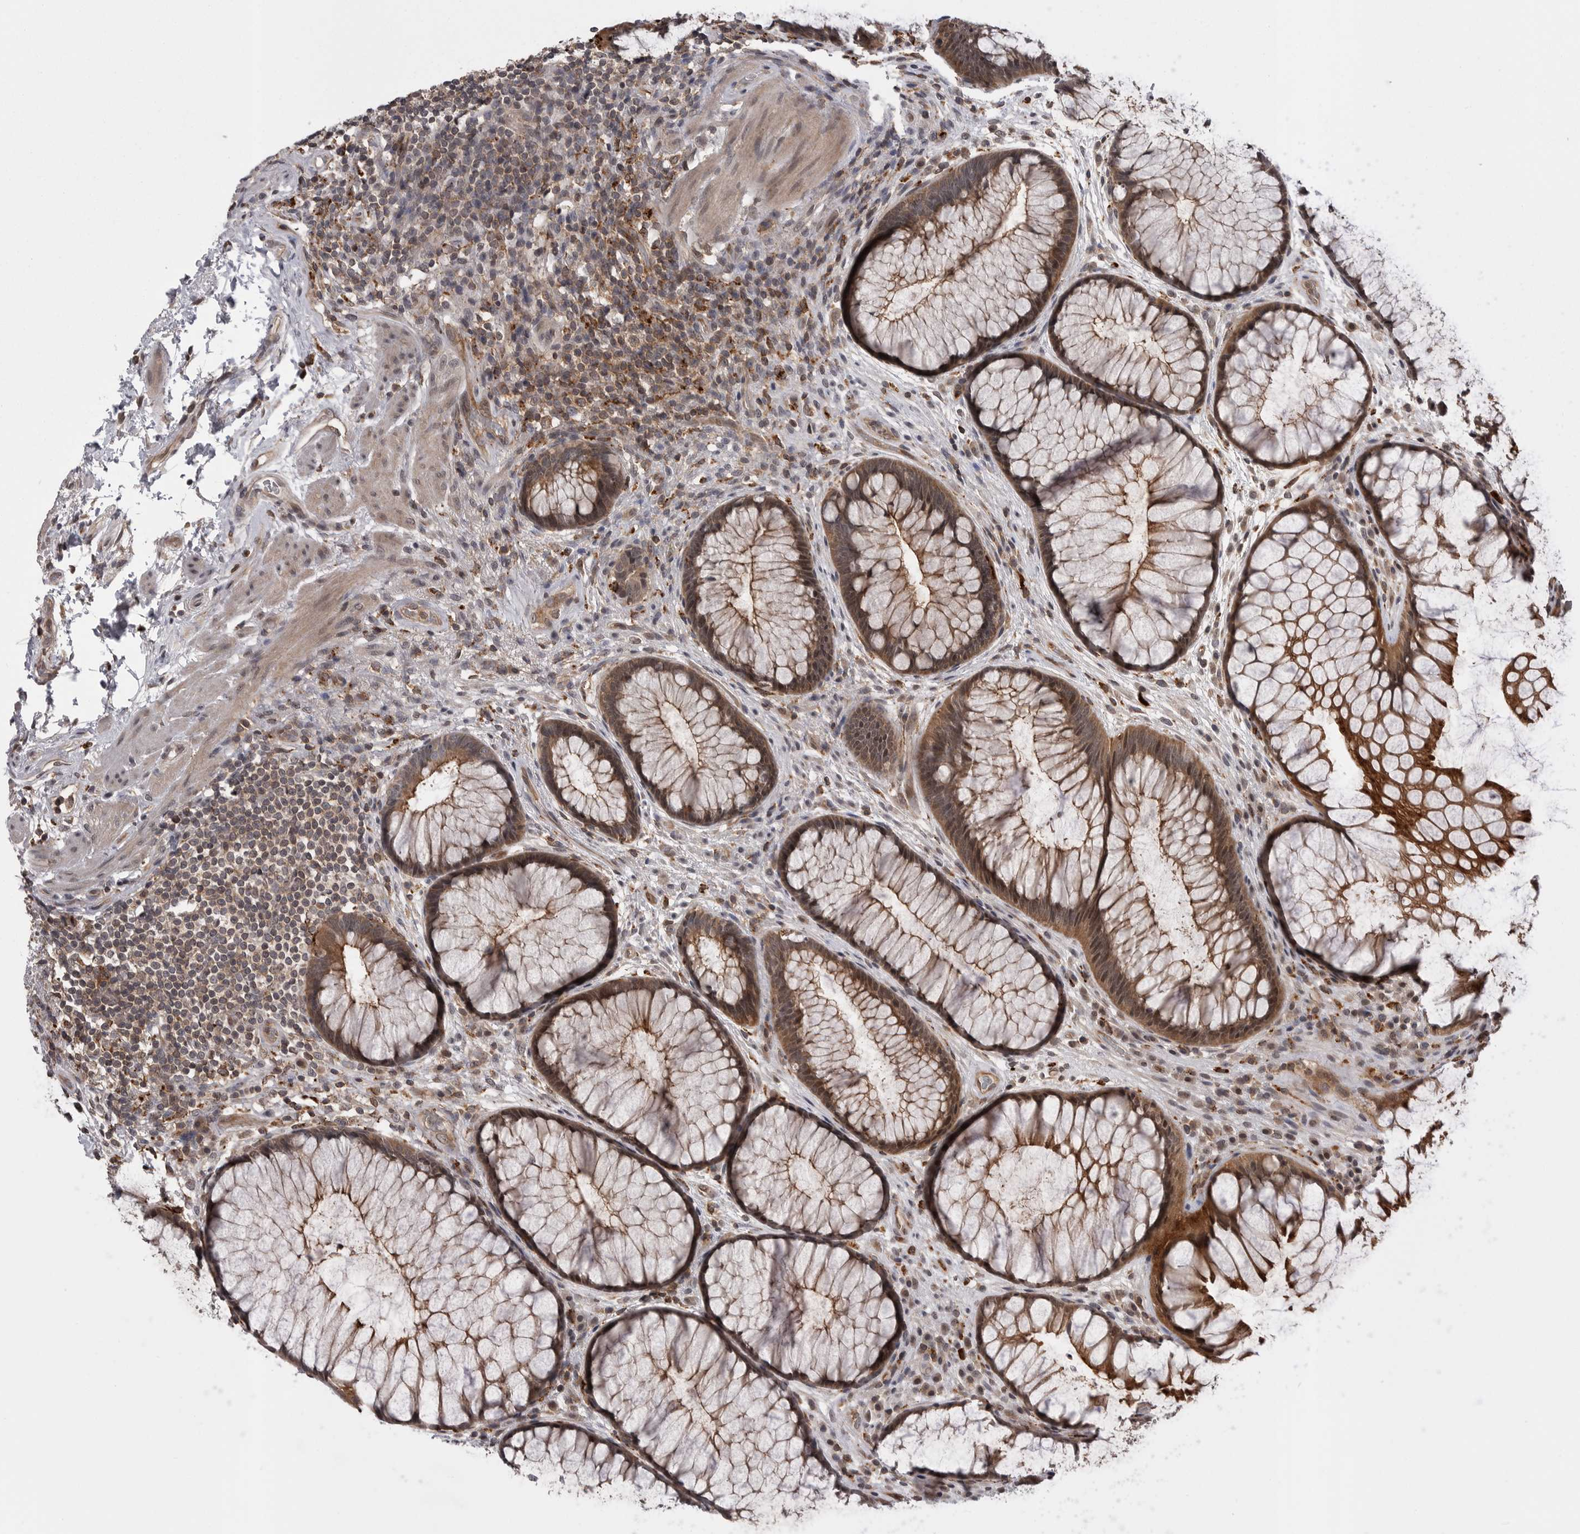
{"staining": {"intensity": "moderate", "quantity": ">75%", "location": "cytoplasmic/membranous,nuclear"}, "tissue": "rectum", "cell_type": "Glandular cells", "image_type": "normal", "snomed": [{"axis": "morphology", "description": "Normal tissue, NOS"}, {"axis": "topography", "description": "Rectum"}], "caption": "Rectum stained for a protein shows moderate cytoplasmic/membranous,nuclear positivity in glandular cells. (Stains: DAB in brown, nuclei in blue, Microscopy: brightfield microscopy at high magnification).", "gene": "AOAH", "patient": {"sex": "male", "age": 51}}